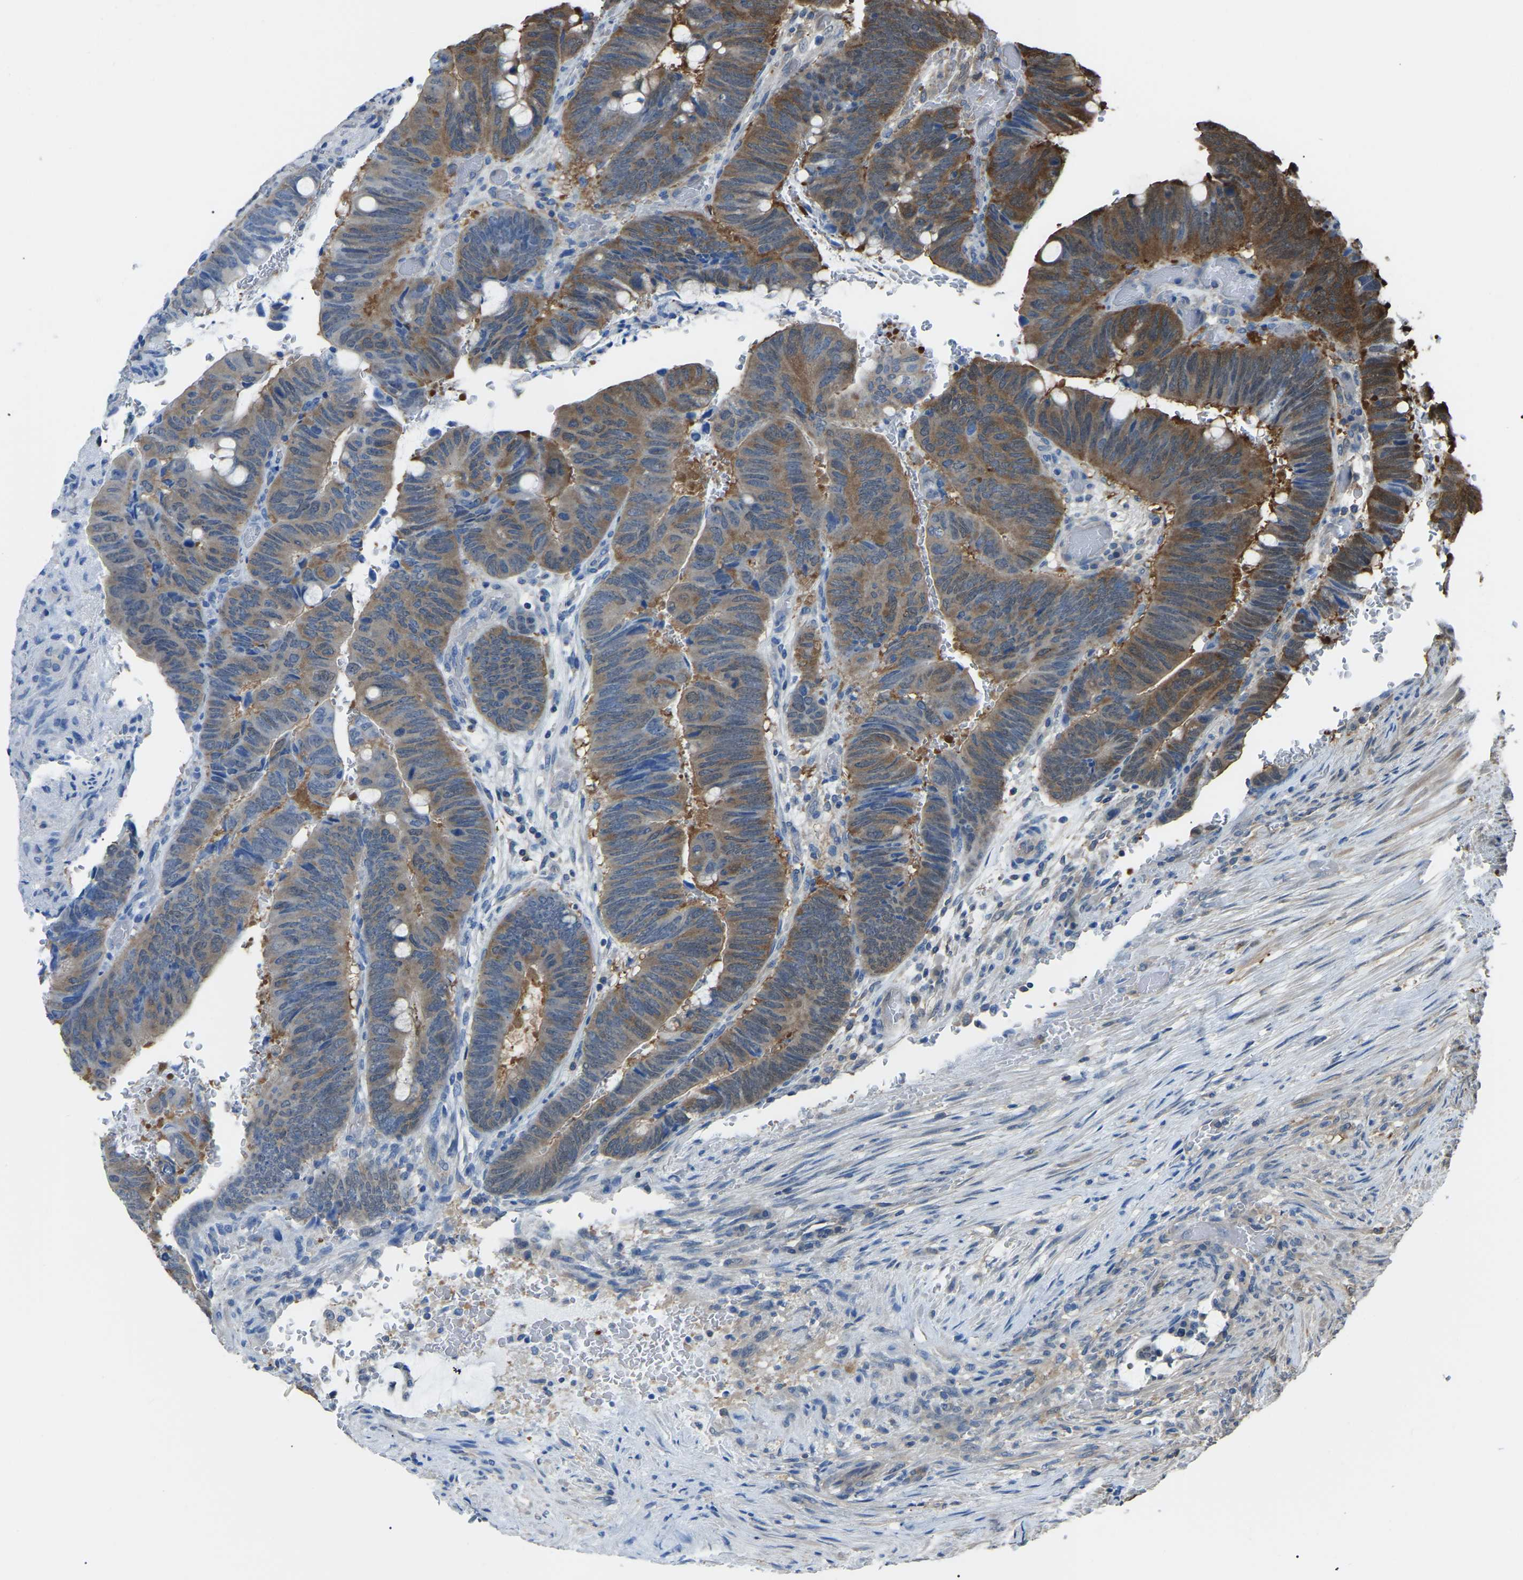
{"staining": {"intensity": "moderate", "quantity": "25%-75%", "location": "cytoplasmic/membranous"}, "tissue": "colorectal cancer", "cell_type": "Tumor cells", "image_type": "cancer", "snomed": [{"axis": "morphology", "description": "Normal tissue, NOS"}, {"axis": "morphology", "description": "Adenocarcinoma, NOS"}, {"axis": "topography", "description": "Rectum"}], "caption": "The immunohistochemical stain labels moderate cytoplasmic/membranous expression in tumor cells of colorectal adenocarcinoma tissue. The protein is stained brown, and the nuclei are stained in blue (DAB (3,3'-diaminobenzidine) IHC with brightfield microscopy, high magnification).", "gene": "PDCD5", "patient": {"sex": "male", "age": 92}}